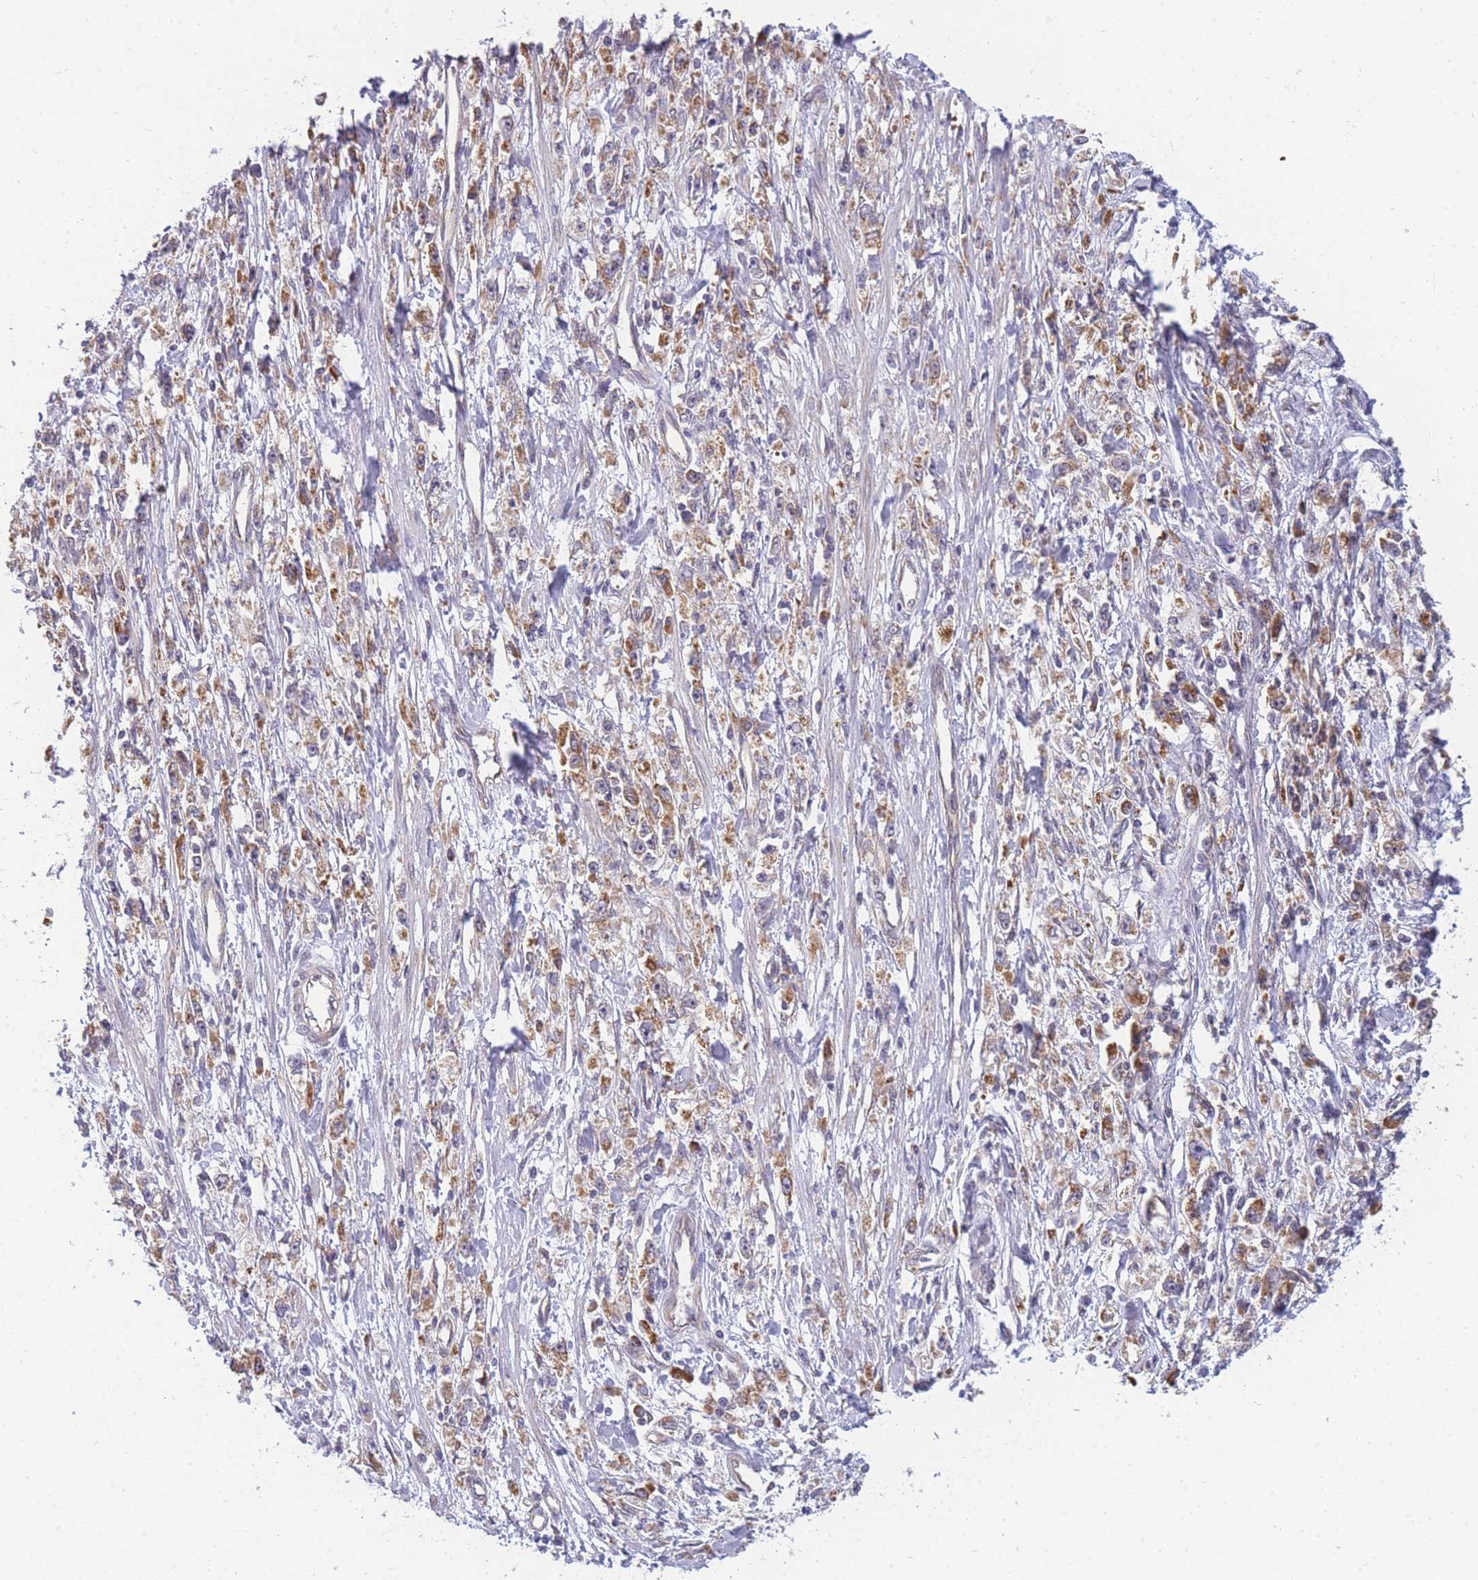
{"staining": {"intensity": "moderate", "quantity": "25%-75%", "location": "cytoplasmic/membranous"}, "tissue": "stomach cancer", "cell_type": "Tumor cells", "image_type": "cancer", "snomed": [{"axis": "morphology", "description": "Adenocarcinoma, NOS"}, {"axis": "topography", "description": "Stomach"}], "caption": "Immunohistochemical staining of stomach cancer (adenocarcinoma) exhibits moderate cytoplasmic/membranous protein staining in about 25%-75% of tumor cells.", "gene": "MRPL23", "patient": {"sex": "female", "age": 59}}